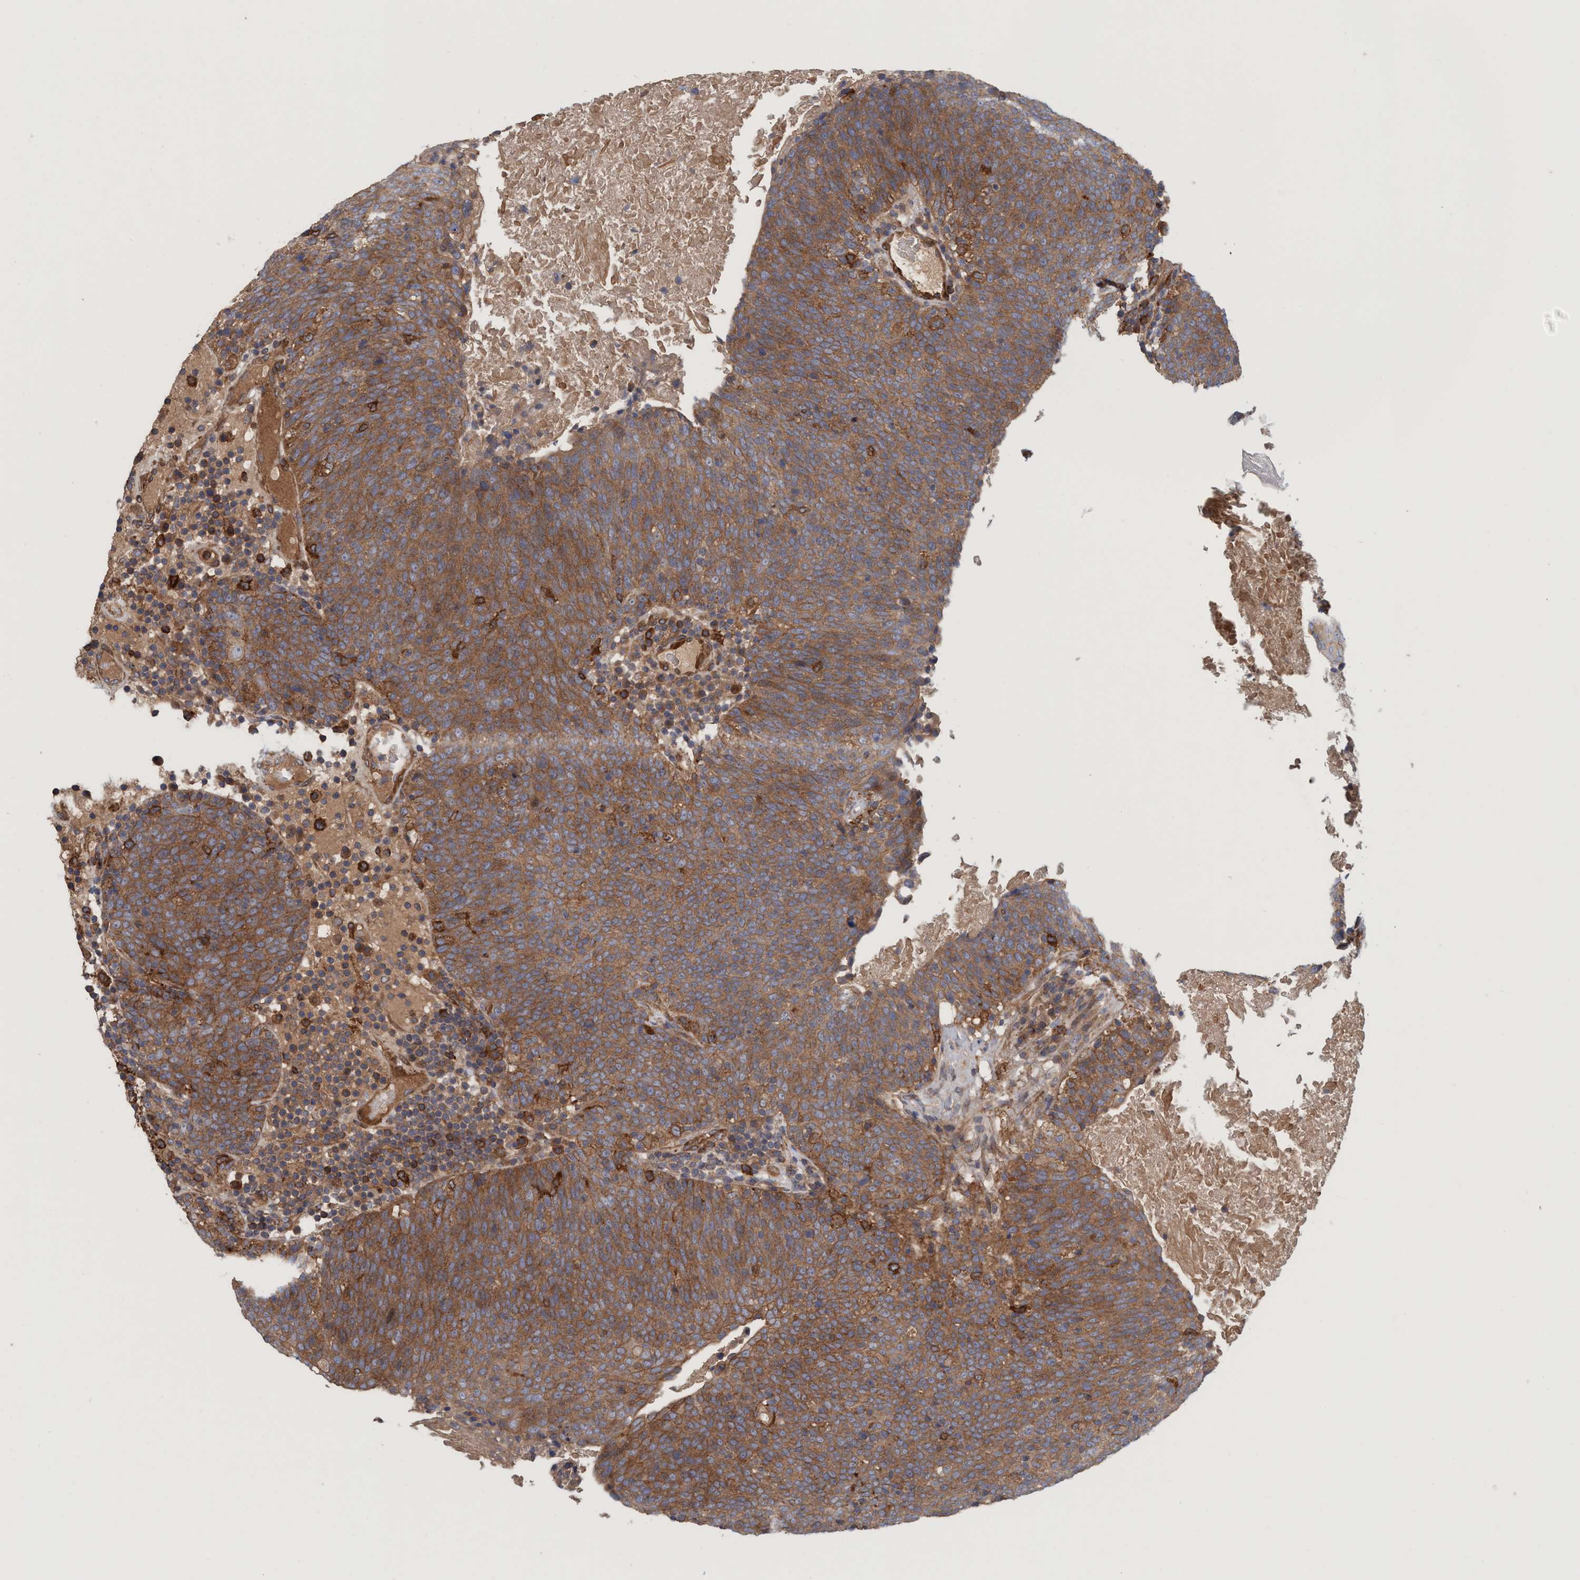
{"staining": {"intensity": "strong", "quantity": ">75%", "location": "cytoplasmic/membranous"}, "tissue": "head and neck cancer", "cell_type": "Tumor cells", "image_type": "cancer", "snomed": [{"axis": "morphology", "description": "Squamous cell carcinoma, NOS"}, {"axis": "morphology", "description": "Squamous cell carcinoma, metastatic, NOS"}, {"axis": "topography", "description": "Lymph node"}, {"axis": "topography", "description": "Head-Neck"}], "caption": "High-power microscopy captured an immunohistochemistry (IHC) photomicrograph of head and neck cancer (metastatic squamous cell carcinoma), revealing strong cytoplasmic/membranous staining in about >75% of tumor cells.", "gene": "SPECC1", "patient": {"sex": "male", "age": 62}}